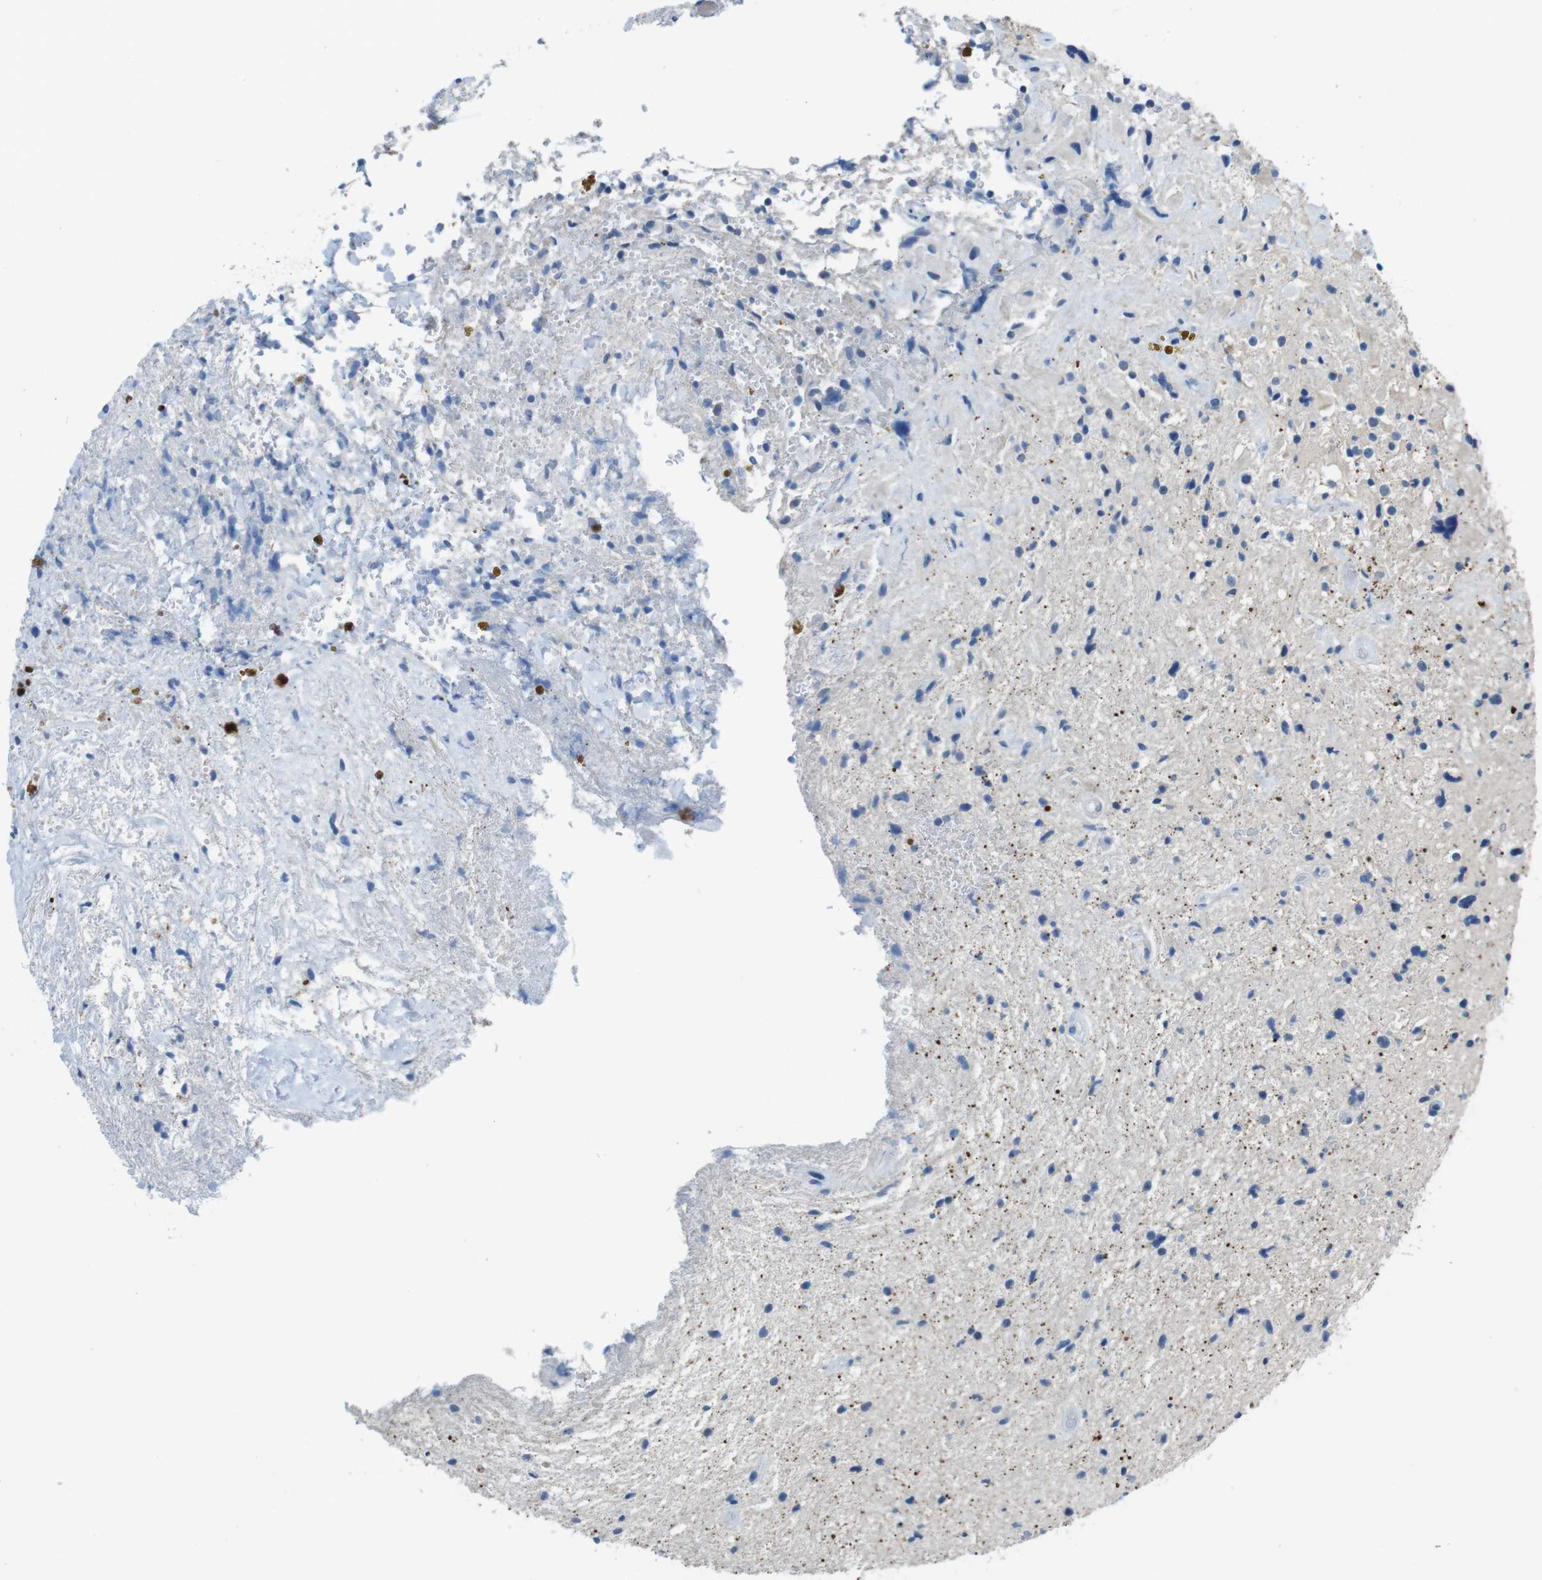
{"staining": {"intensity": "negative", "quantity": "none", "location": "none"}, "tissue": "glioma", "cell_type": "Tumor cells", "image_type": "cancer", "snomed": [{"axis": "morphology", "description": "Glioma, malignant, High grade"}, {"axis": "topography", "description": "Brain"}], "caption": "A histopathology image of human glioma is negative for staining in tumor cells. (DAB (3,3'-diaminobenzidine) immunohistochemistry (IHC), high magnification).", "gene": "TMPRSS15", "patient": {"sex": "male", "age": 33}}